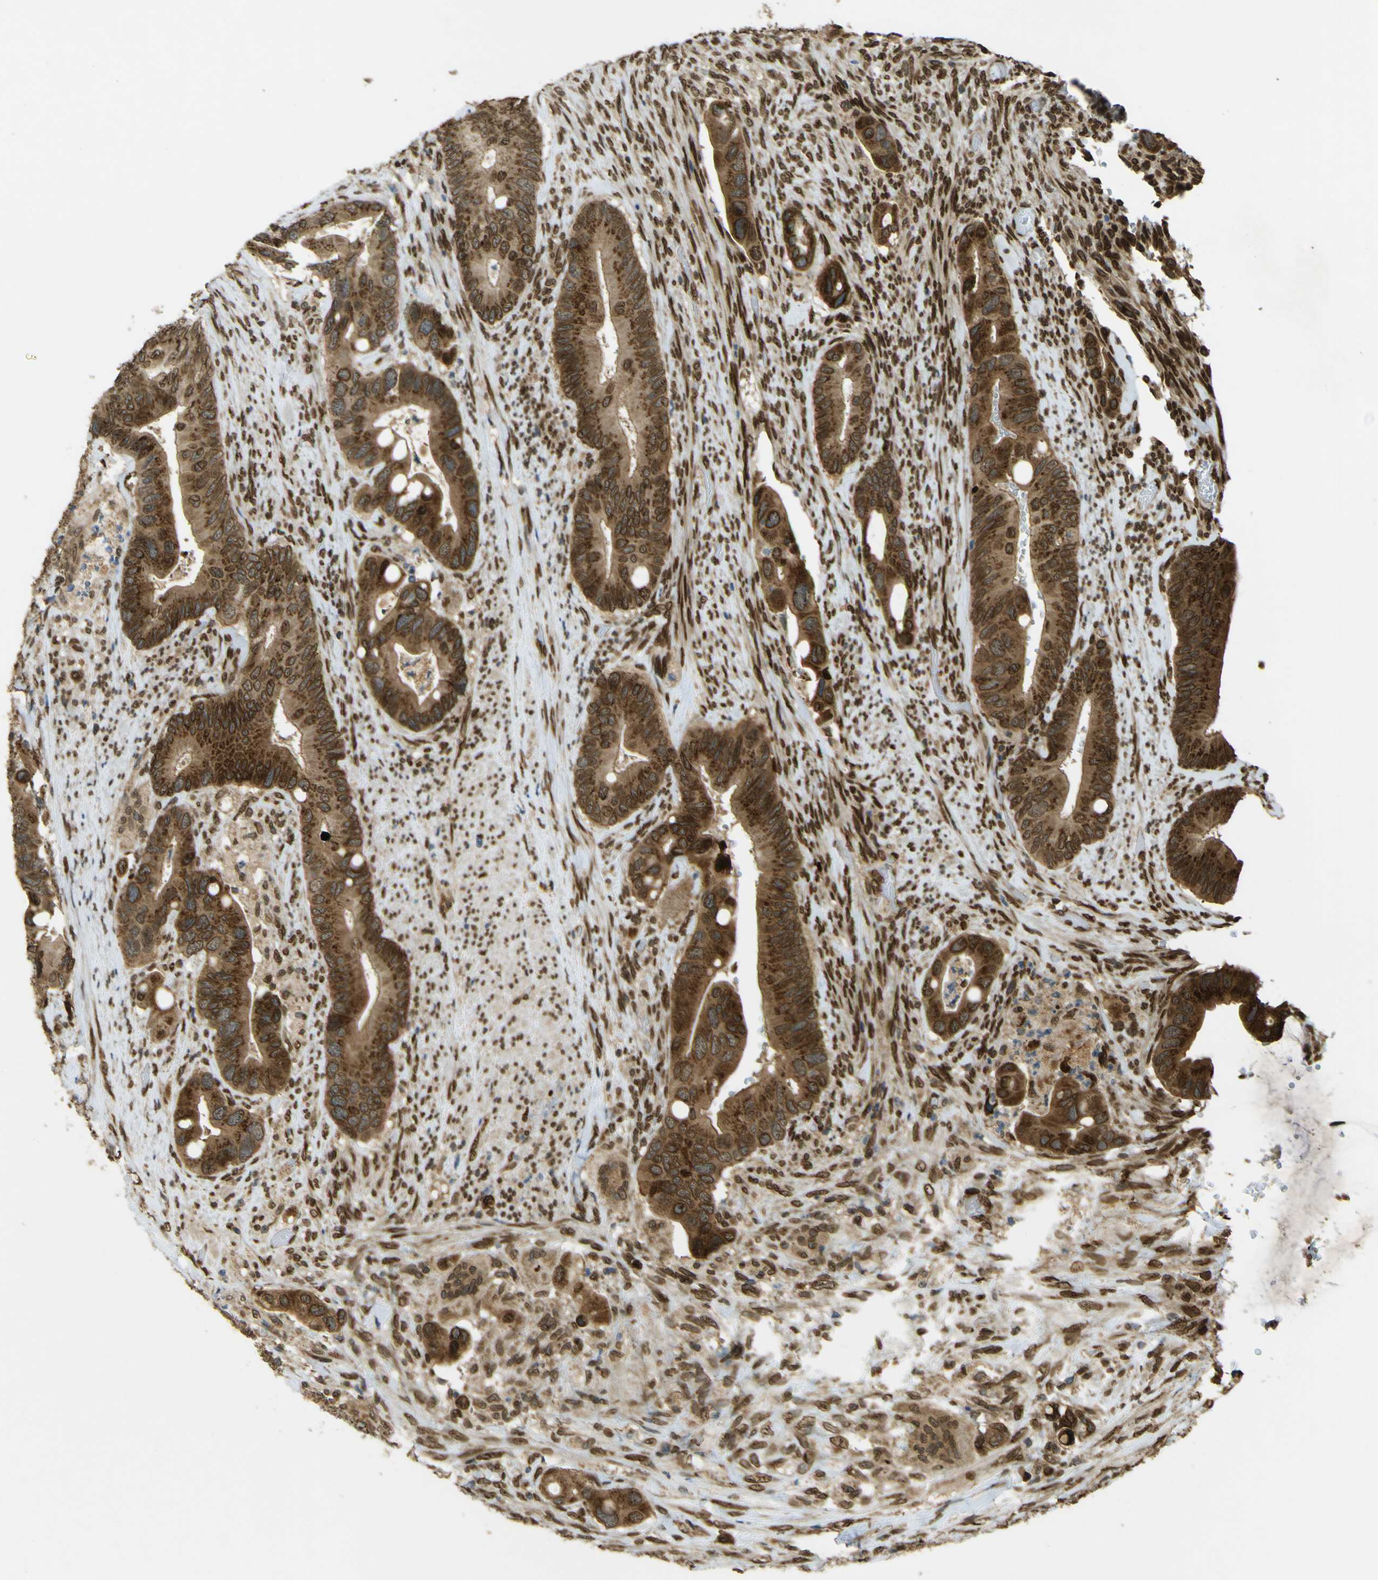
{"staining": {"intensity": "strong", "quantity": ">75%", "location": "cytoplasmic/membranous,nuclear"}, "tissue": "colorectal cancer", "cell_type": "Tumor cells", "image_type": "cancer", "snomed": [{"axis": "morphology", "description": "Adenocarcinoma, NOS"}, {"axis": "topography", "description": "Rectum"}], "caption": "DAB (3,3'-diaminobenzidine) immunohistochemical staining of human adenocarcinoma (colorectal) exhibits strong cytoplasmic/membranous and nuclear protein expression in about >75% of tumor cells.", "gene": "GALNT1", "patient": {"sex": "female", "age": 57}}